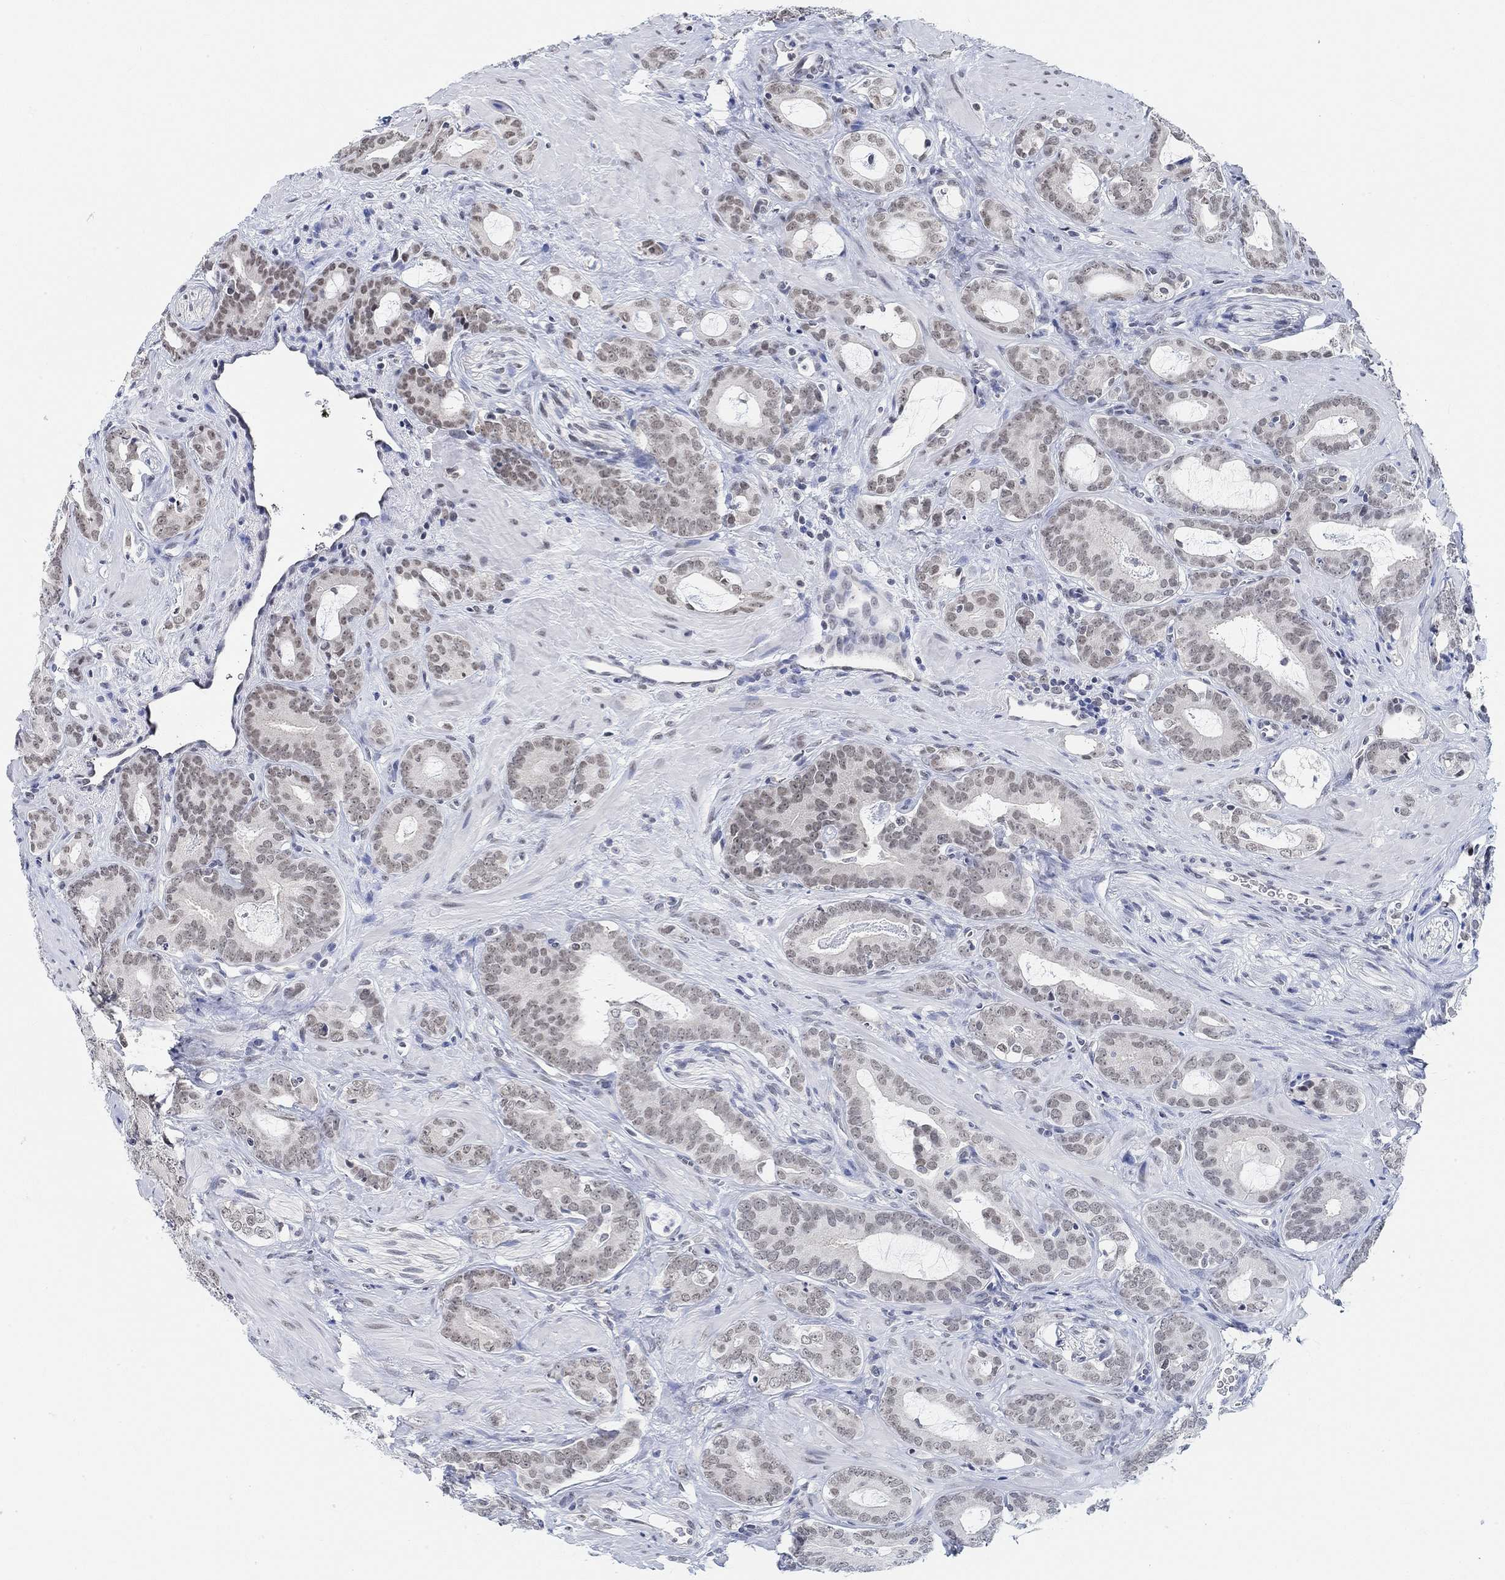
{"staining": {"intensity": "weak", "quantity": "<25%", "location": "nuclear"}, "tissue": "prostate cancer", "cell_type": "Tumor cells", "image_type": "cancer", "snomed": [{"axis": "morphology", "description": "Adenocarcinoma, NOS"}, {"axis": "topography", "description": "Prostate"}], "caption": "Immunohistochemistry (IHC) of human prostate cancer (adenocarcinoma) reveals no staining in tumor cells. (Stains: DAB IHC with hematoxylin counter stain, Microscopy: brightfield microscopy at high magnification).", "gene": "PURG", "patient": {"sex": "male", "age": 55}}